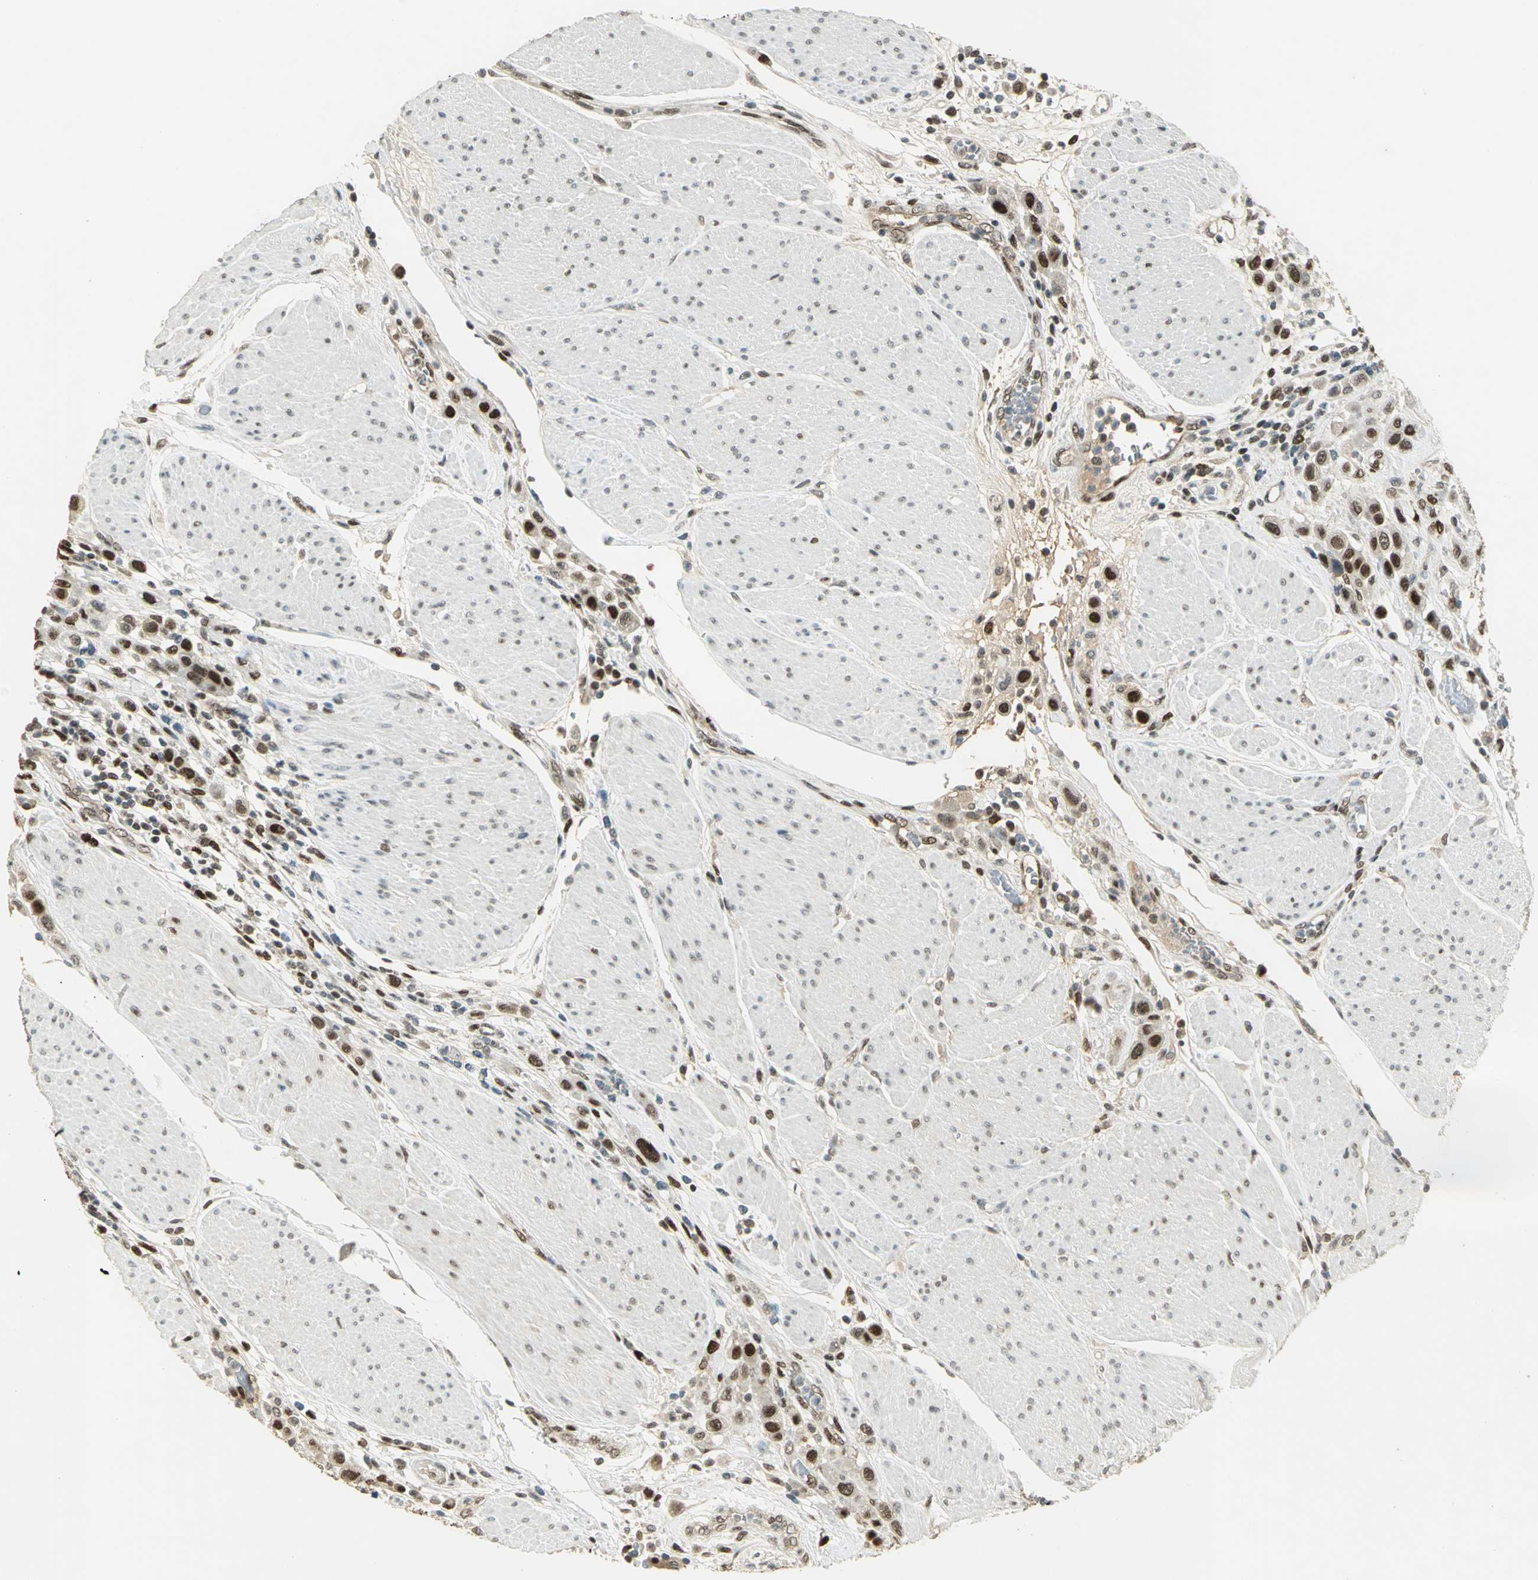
{"staining": {"intensity": "strong", "quantity": ">75%", "location": "nuclear"}, "tissue": "urothelial cancer", "cell_type": "Tumor cells", "image_type": "cancer", "snomed": [{"axis": "morphology", "description": "Urothelial carcinoma, High grade"}, {"axis": "topography", "description": "Urinary bladder"}], "caption": "Immunohistochemistry of human urothelial cancer exhibits high levels of strong nuclear positivity in about >75% of tumor cells. The protein is stained brown, and the nuclei are stained in blue (DAB IHC with brightfield microscopy, high magnification).", "gene": "AK6", "patient": {"sex": "male", "age": 50}}